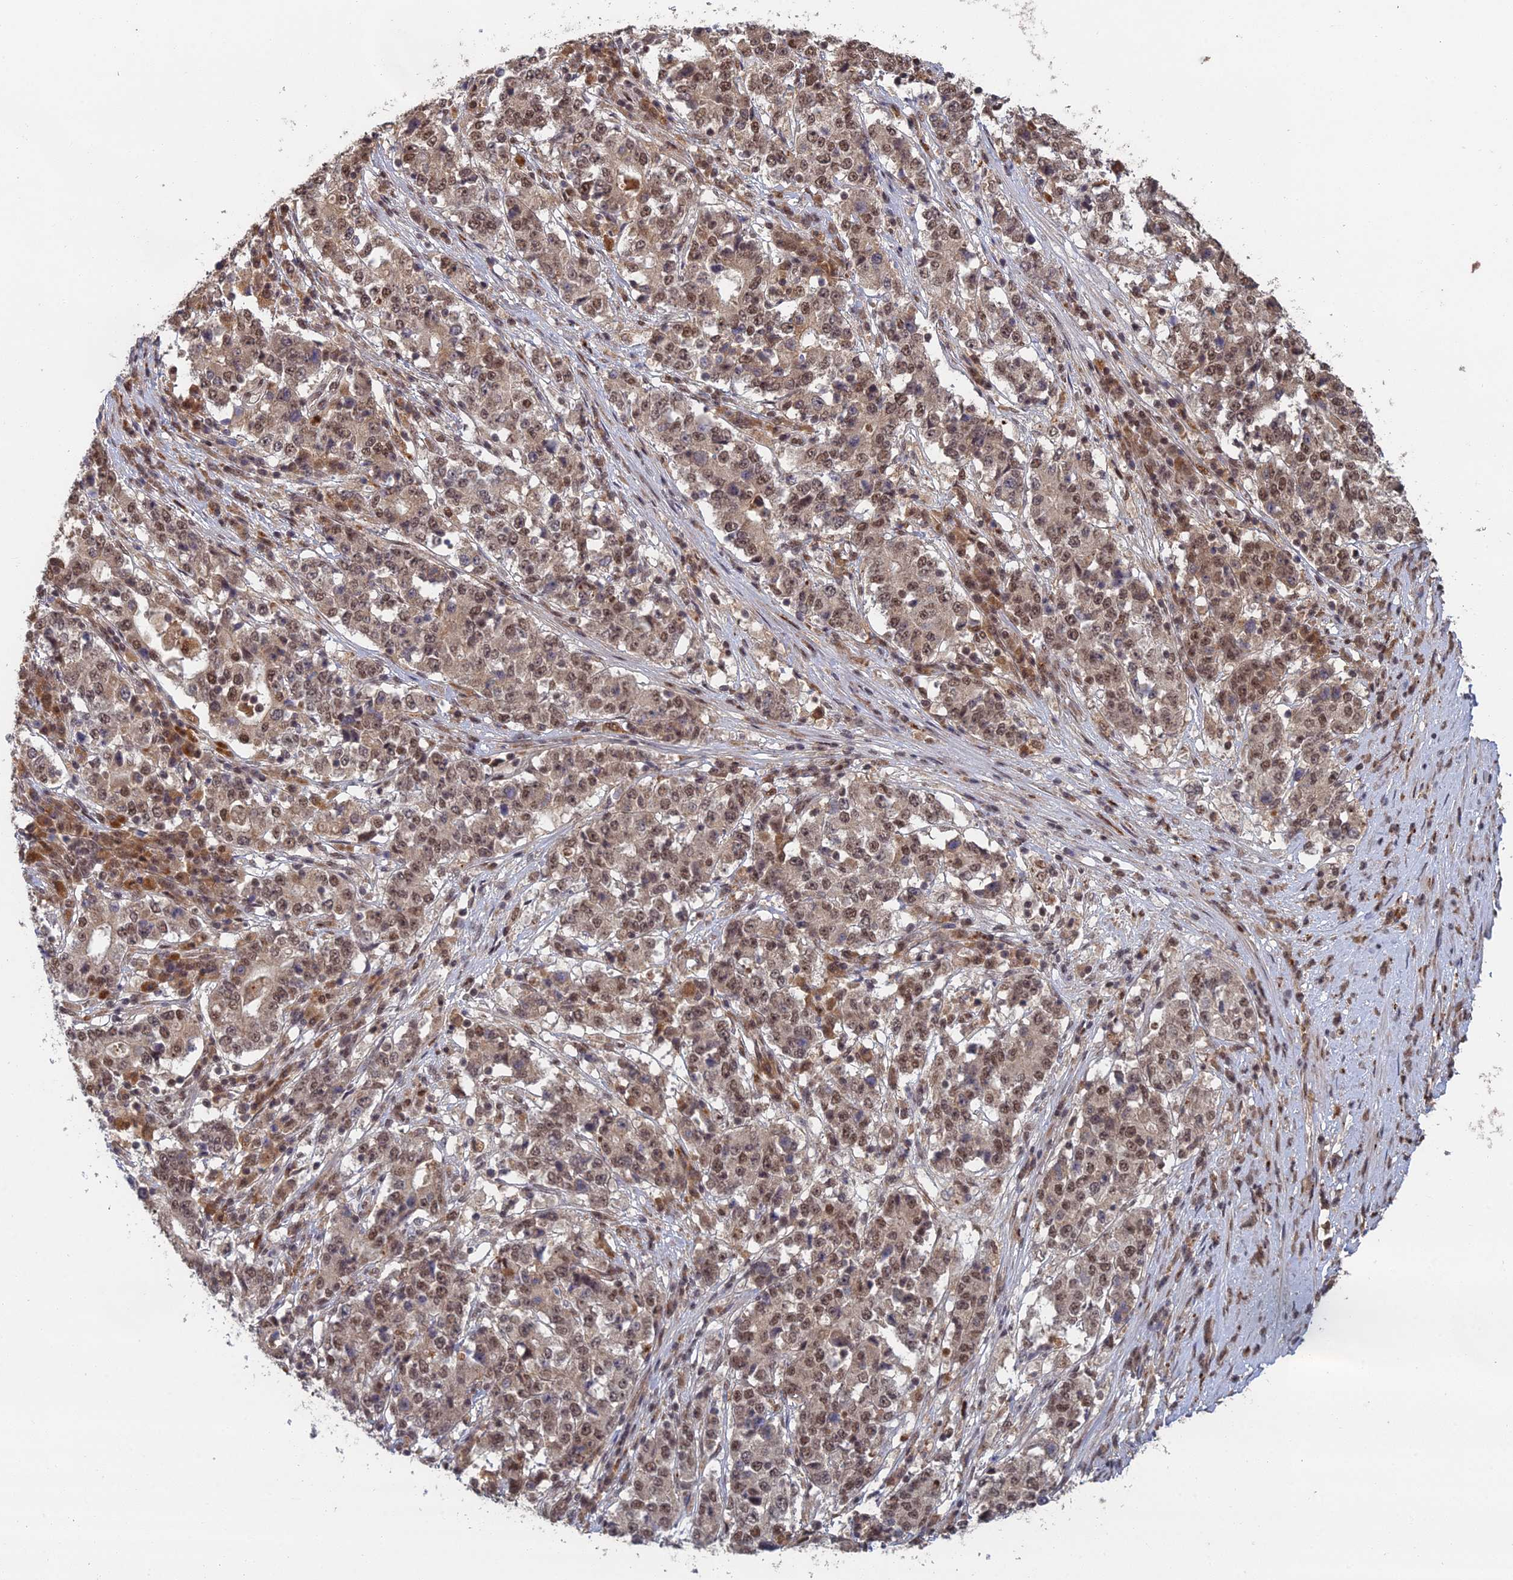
{"staining": {"intensity": "moderate", "quantity": ">75%", "location": "nuclear"}, "tissue": "stomach cancer", "cell_type": "Tumor cells", "image_type": "cancer", "snomed": [{"axis": "morphology", "description": "Adenocarcinoma, NOS"}, {"axis": "topography", "description": "Stomach"}], "caption": "A medium amount of moderate nuclear expression is seen in about >75% of tumor cells in stomach cancer (adenocarcinoma) tissue.", "gene": "RANBP3", "patient": {"sex": "male", "age": 59}}